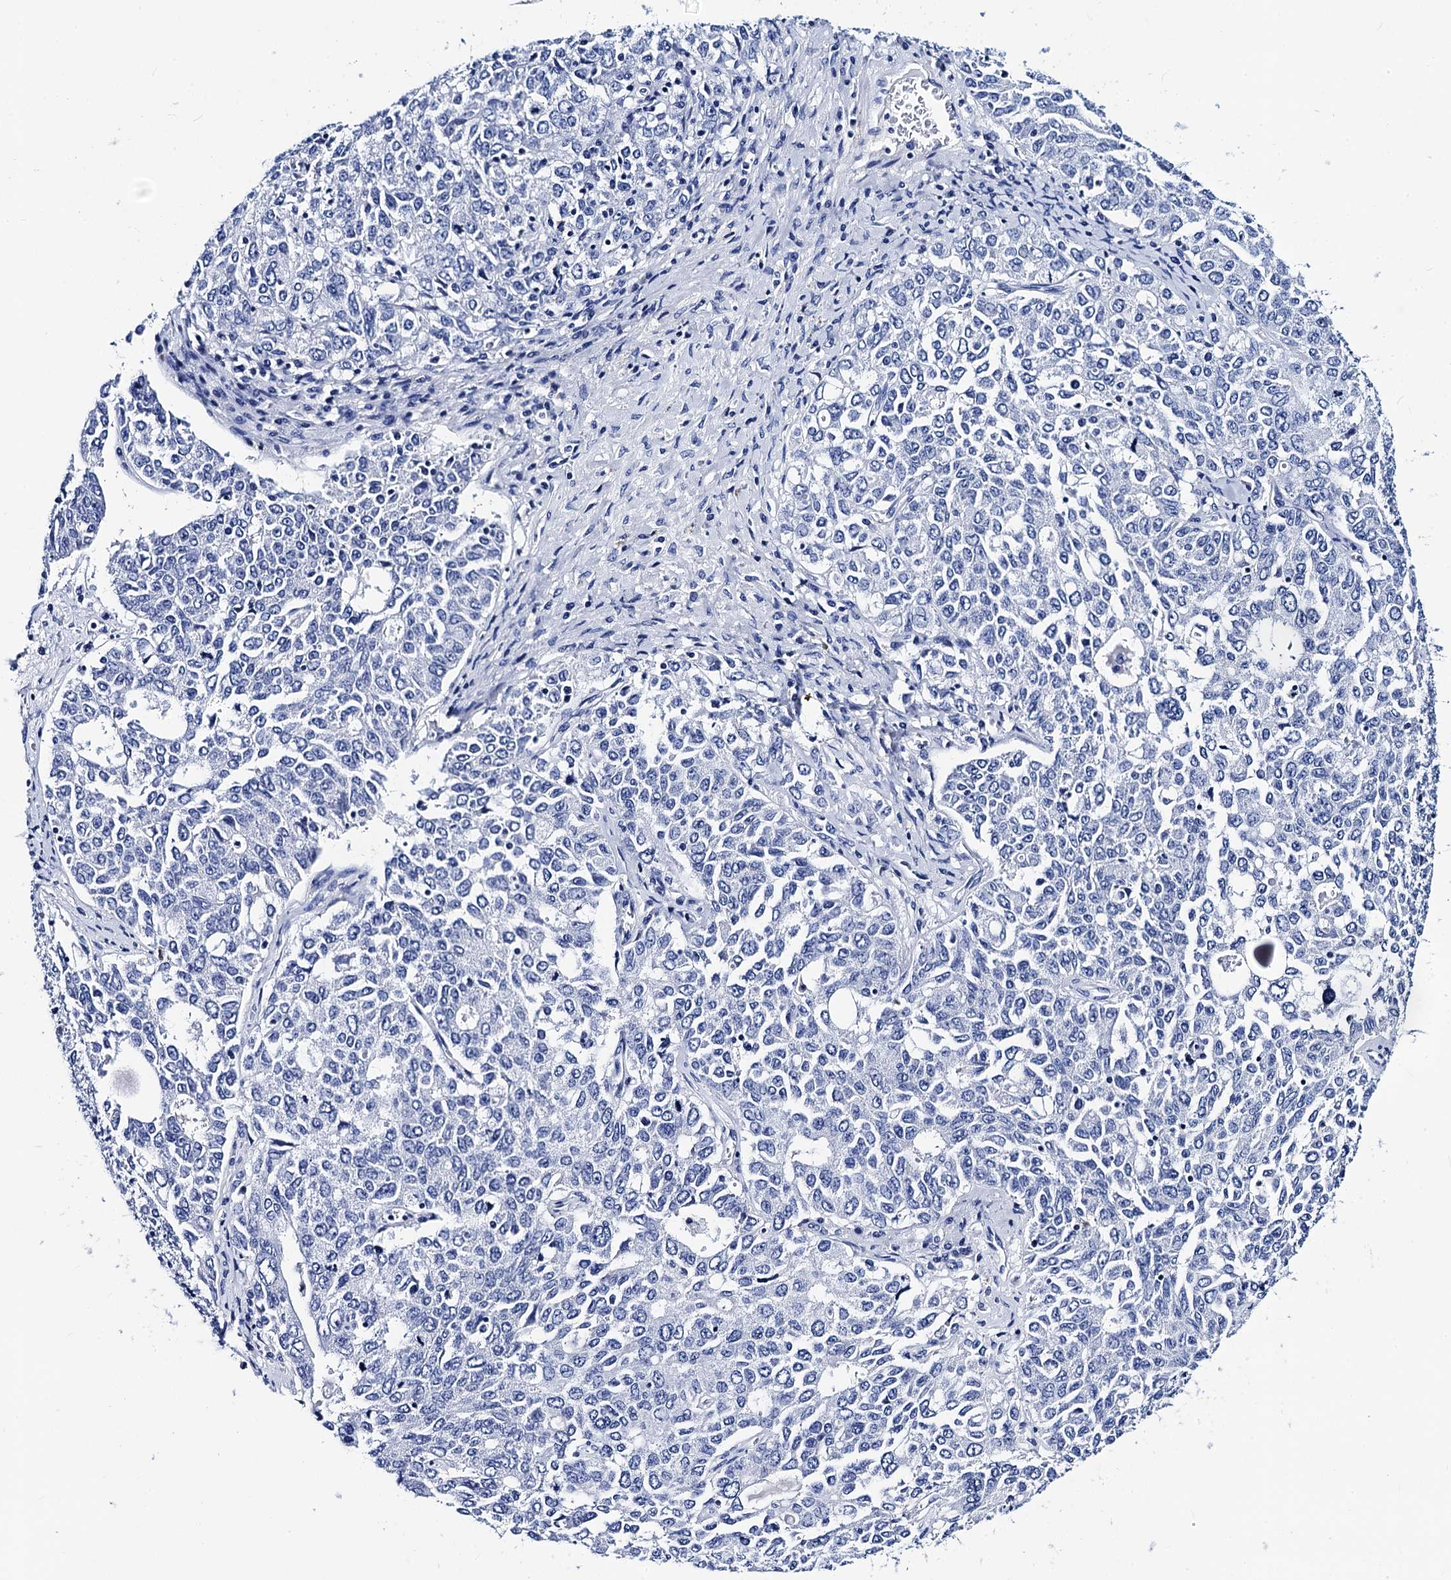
{"staining": {"intensity": "negative", "quantity": "none", "location": "none"}, "tissue": "ovarian cancer", "cell_type": "Tumor cells", "image_type": "cancer", "snomed": [{"axis": "morphology", "description": "Carcinoma, endometroid"}, {"axis": "topography", "description": "Ovary"}], "caption": "Tumor cells are negative for protein expression in human ovarian cancer (endometroid carcinoma). The staining is performed using DAB brown chromogen with nuclei counter-stained in using hematoxylin.", "gene": "MYBPC3", "patient": {"sex": "female", "age": 62}}